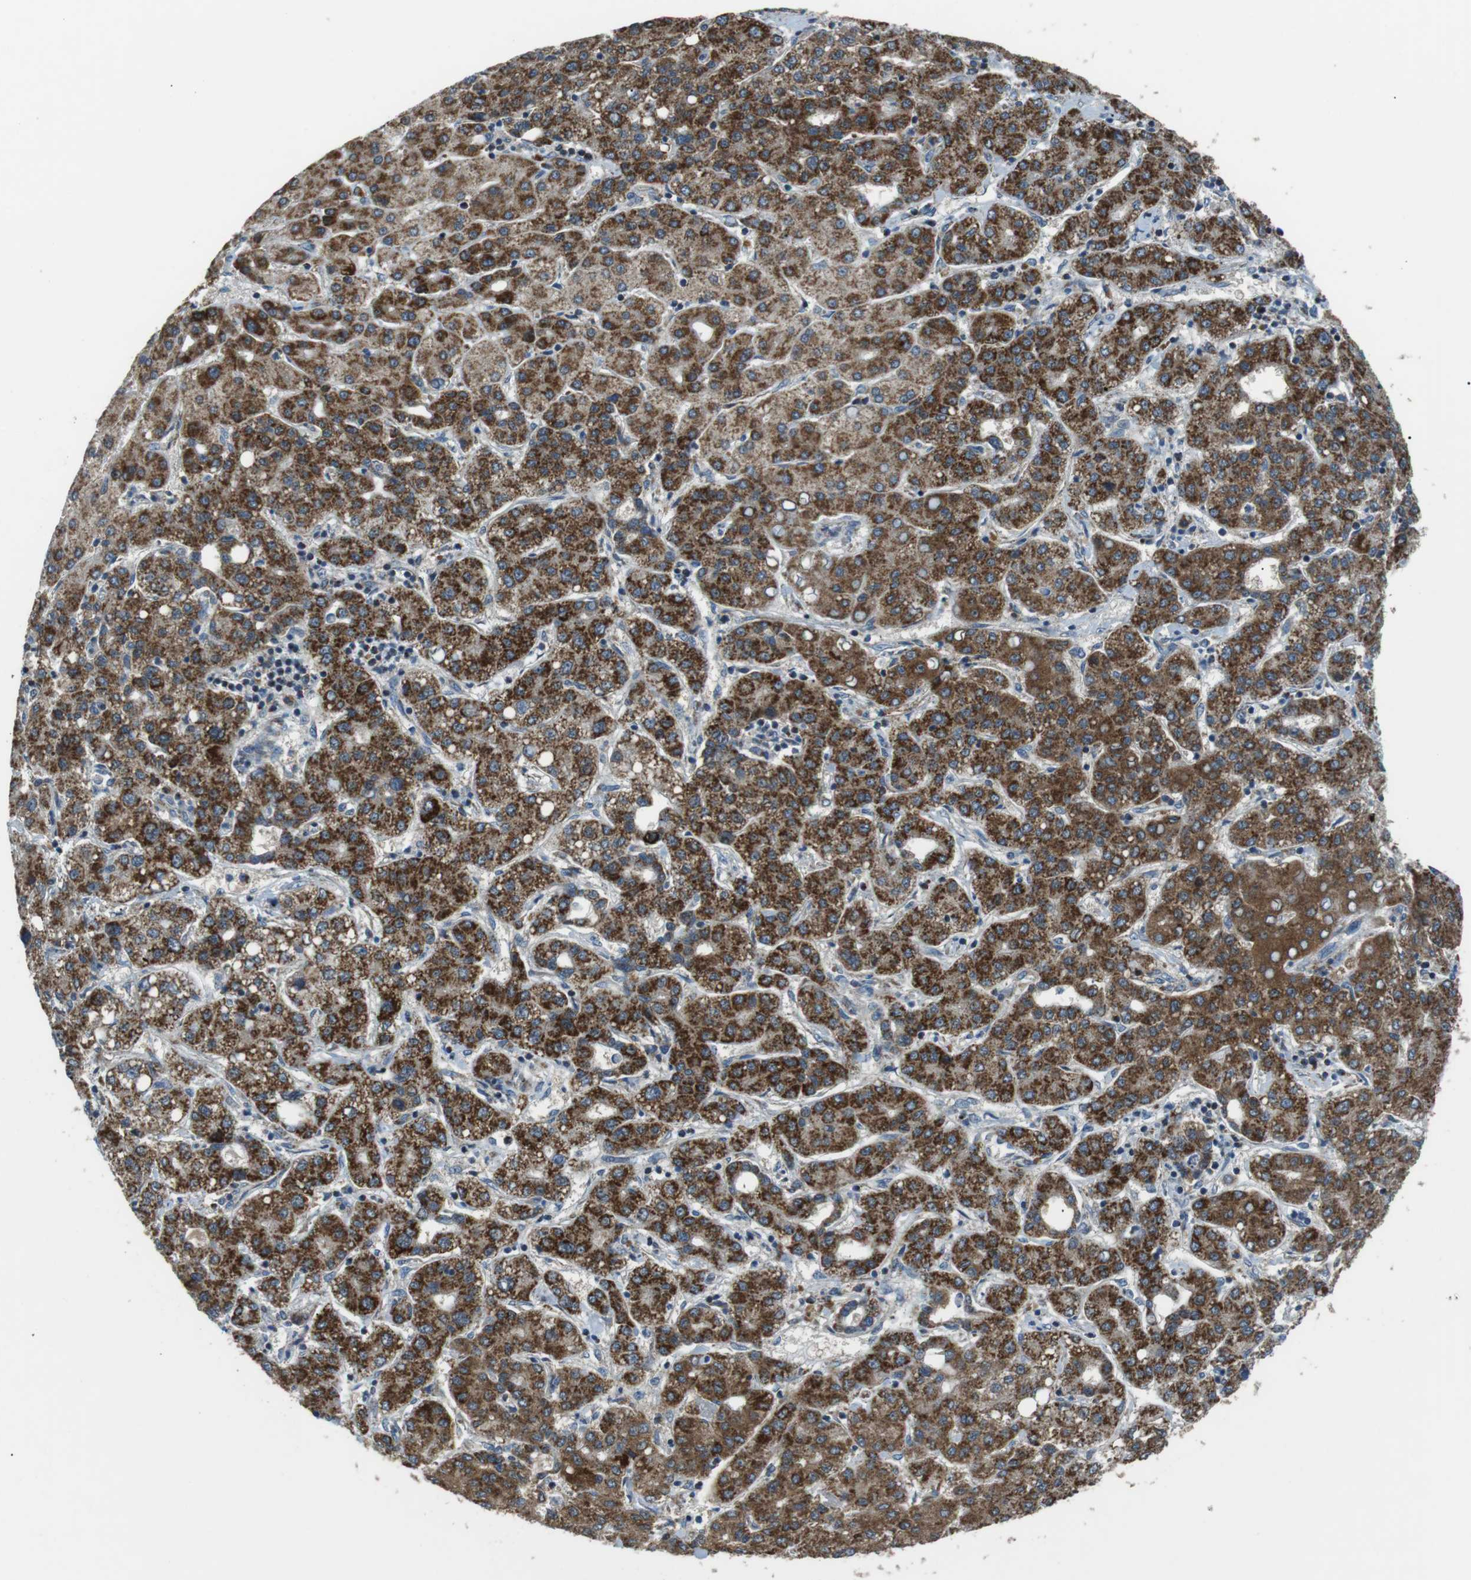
{"staining": {"intensity": "strong", "quantity": ">75%", "location": "cytoplasmic/membranous"}, "tissue": "liver cancer", "cell_type": "Tumor cells", "image_type": "cancer", "snomed": [{"axis": "morphology", "description": "Carcinoma, Hepatocellular, NOS"}, {"axis": "topography", "description": "Liver"}], "caption": "High-magnification brightfield microscopy of hepatocellular carcinoma (liver) stained with DAB (brown) and counterstained with hematoxylin (blue). tumor cells exhibit strong cytoplasmic/membranous staining is identified in about>75% of cells.", "gene": "BACE1", "patient": {"sex": "male", "age": 65}}